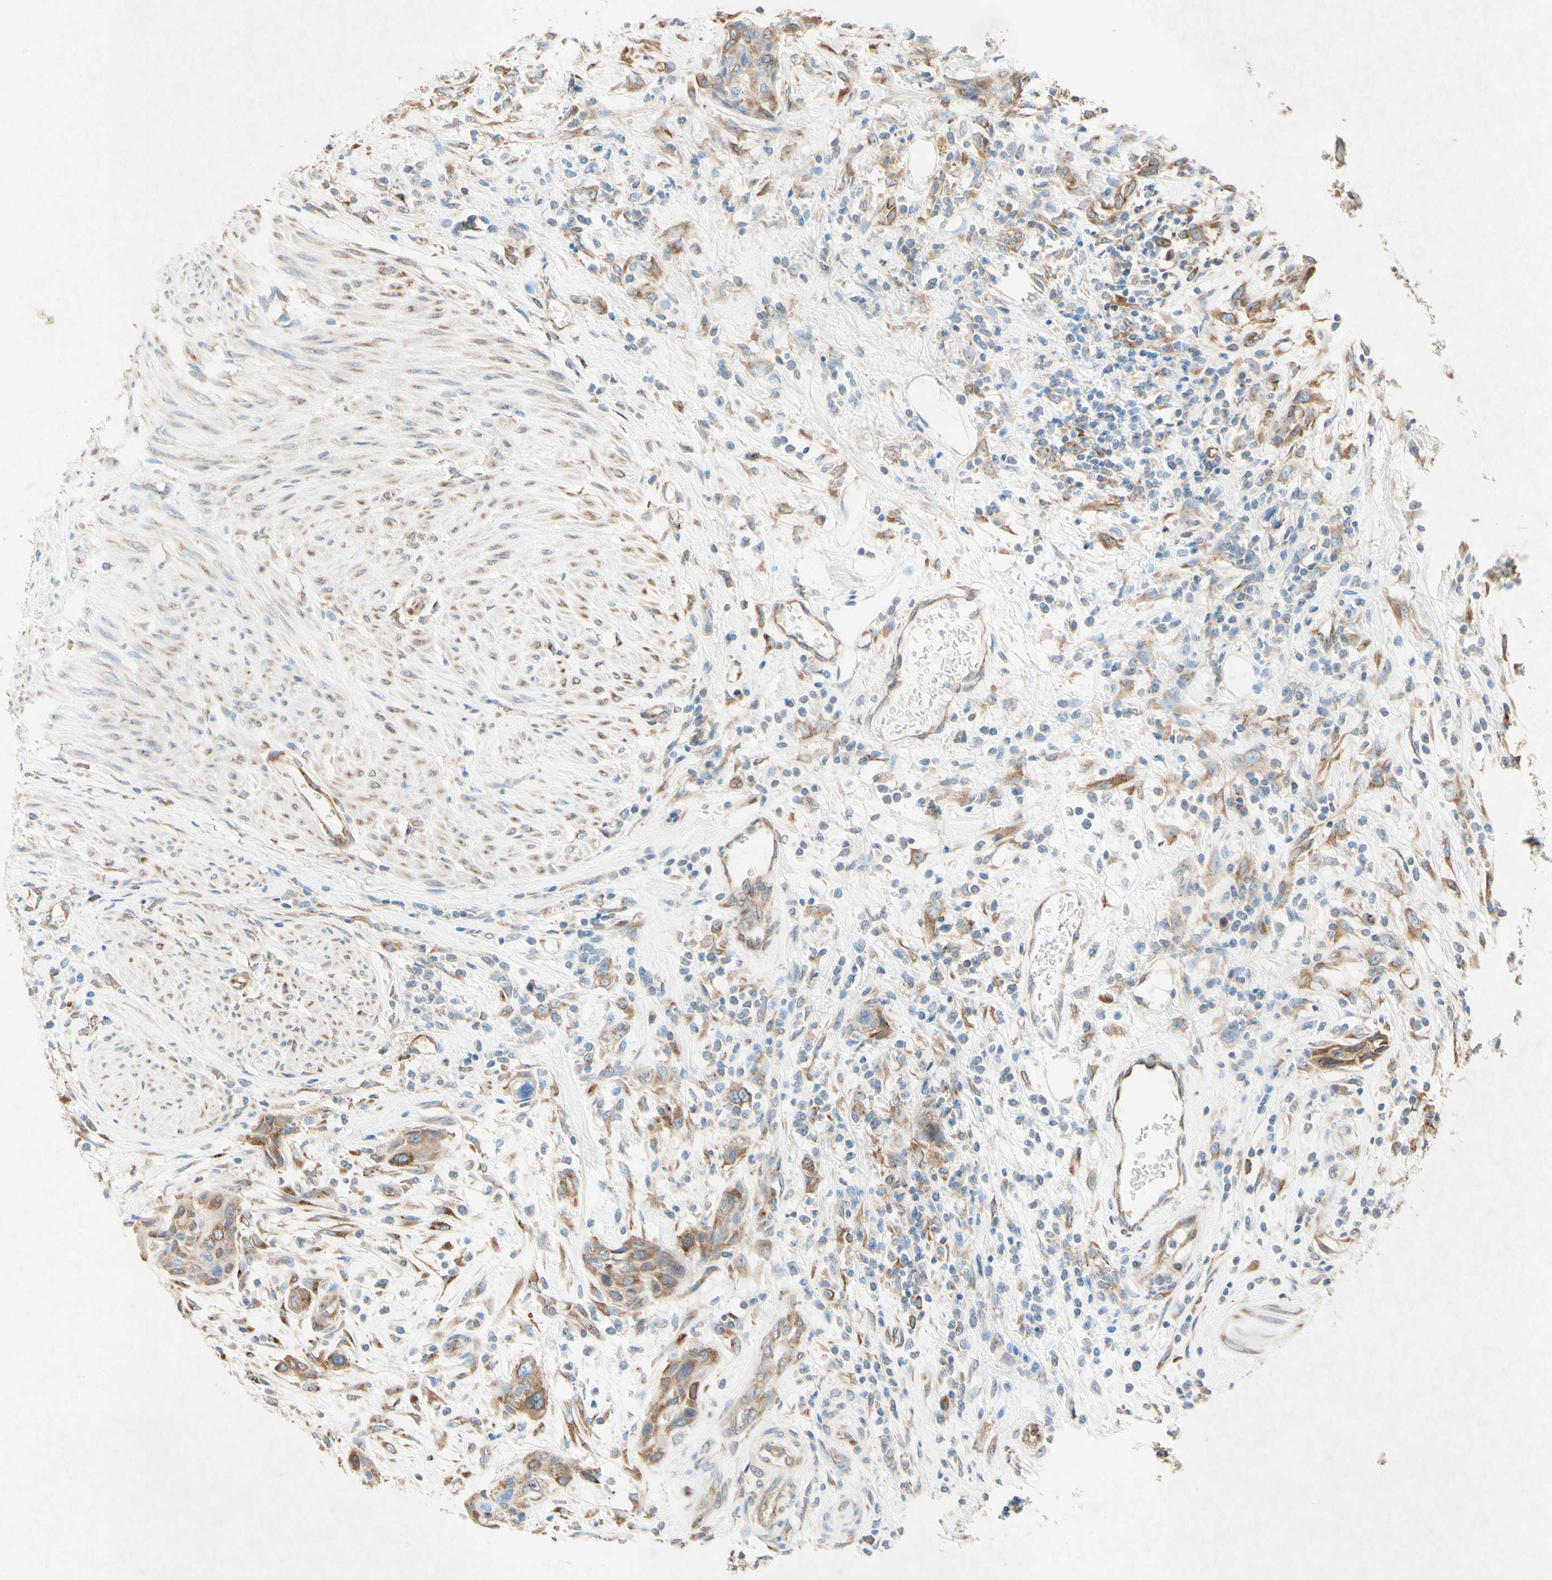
{"staining": {"intensity": "moderate", "quantity": "25%-75%", "location": "cytoplasmic/membranous"}, "tissue": "urothelial cancer", "cell_type": "Tumor cells", "image_type": "cancer", "snomed": [{"axis": "morphology", "description": "Urothelial carcinoma, High grade"}, {"axis": "topography", "description": "Urinary bladder"}], "caption": "Urothelial cancer stained with IHC reveals moderate cytoplasmic/membranous expression in about 25%-75% of tumor cells.", "gene": "PABPC1", "patient": {"sex": "male", "age": 35}}